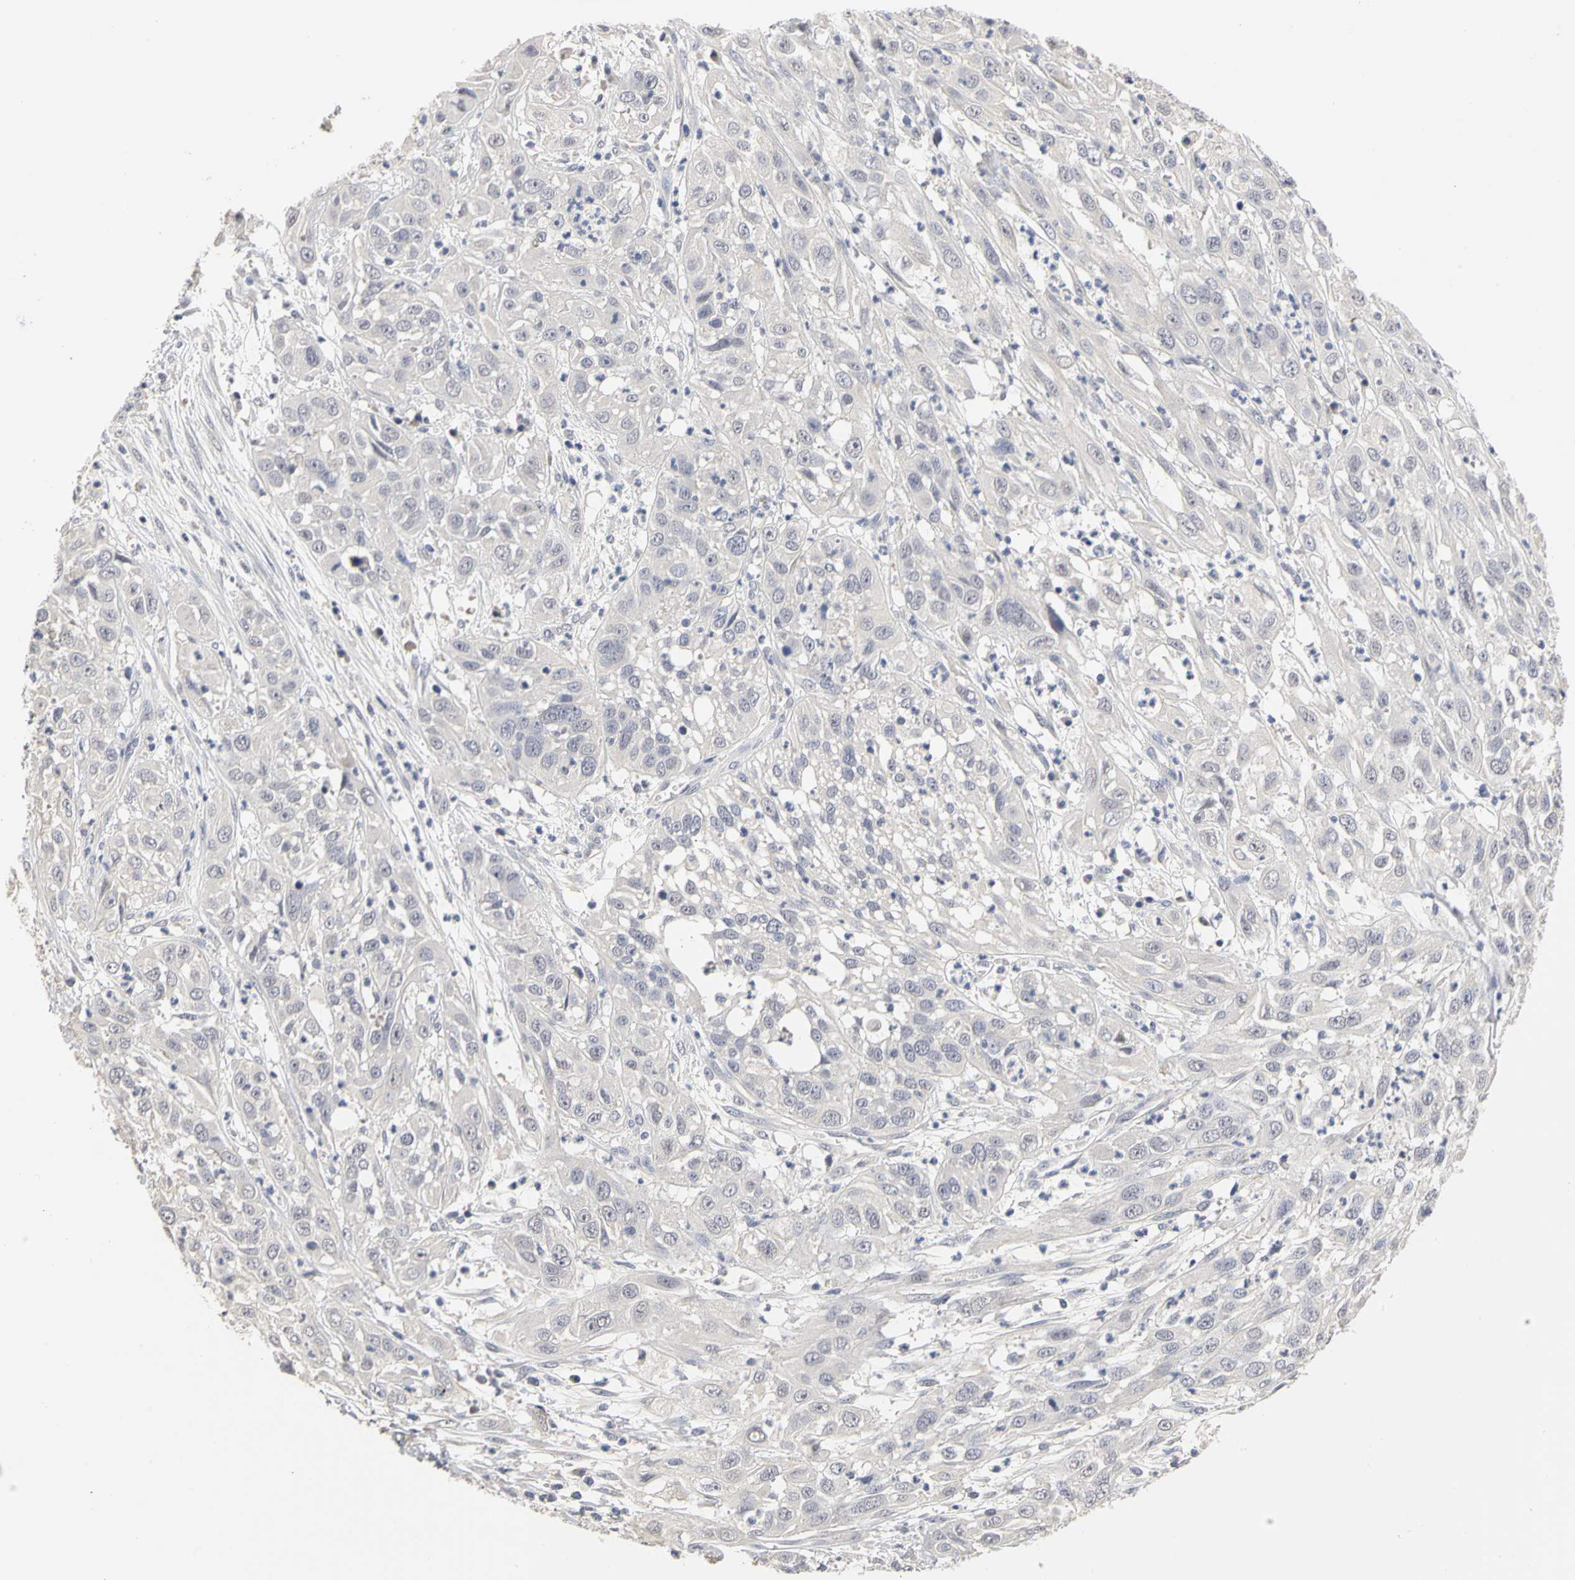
{"staining": {"intensity": "negative", "quantity": "none", "location": "none"}, "tissue": "cervical cancer", "cell_type": "Tumor cells", "image_type": "cancer", "snomed": [{"axis": "morphology", "description": "Squamous cell carcinoma, NOS"}, {"axis": "topography", "description": "Cervix"}], "caption": "Tumor cells are negative for brown protein staining in cervical cancer (squamous cell carcinoma).", "gene": "PGR", "patient": {"sex": "female", "age": 32}}